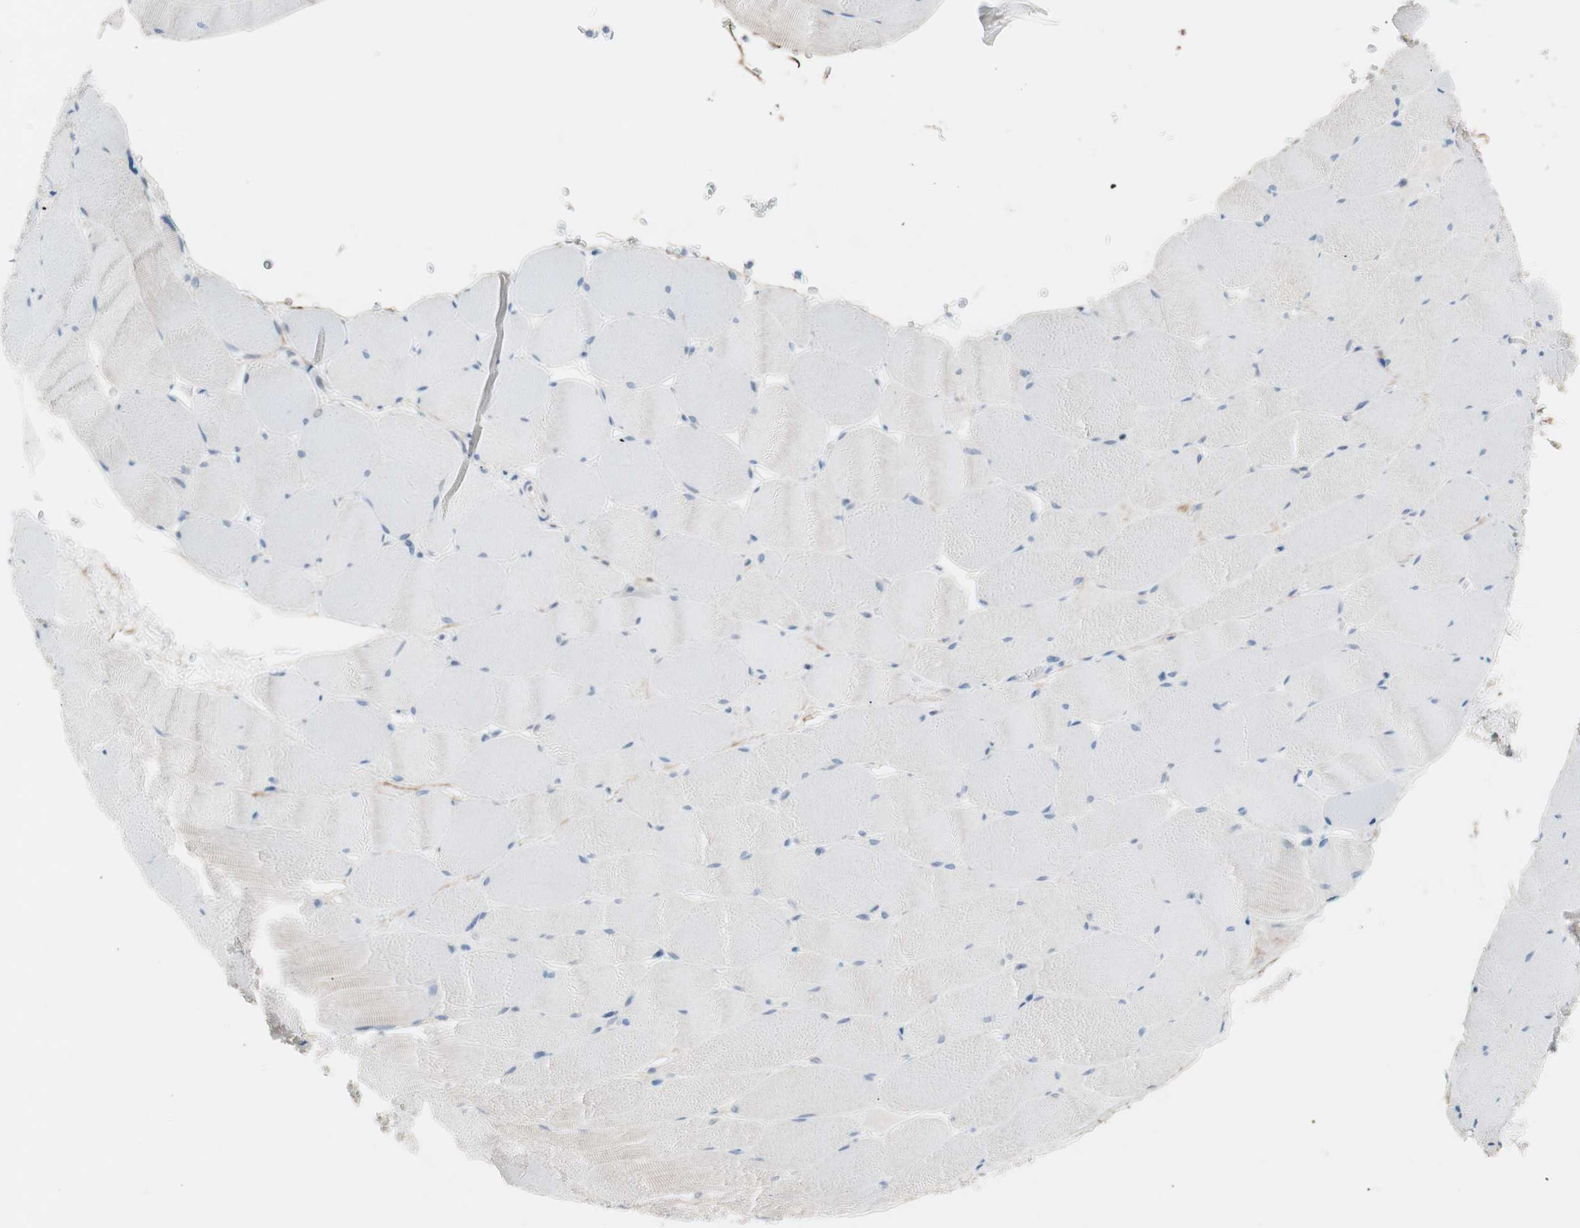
{"staining": {"intensity": "negative", "quantity": "none", "location": "none"}, "tissue": "skeletal muscle", "cell_type": "Myocytes", "image_type": "normal", "snomed": [{"axis": "morphology", "description": "Normal tissue, NOS"}, {"axis": "topography", "description": "Skeletal muscle"}], "caption": "Immunohistochemistry (IHC) image of normal skeletal muscle: skeletal muscle stained with DAB displays no significant protein staining in myocytes.", "gene": "FOSL1", "patient": {"sex": "male", "age": 62}}